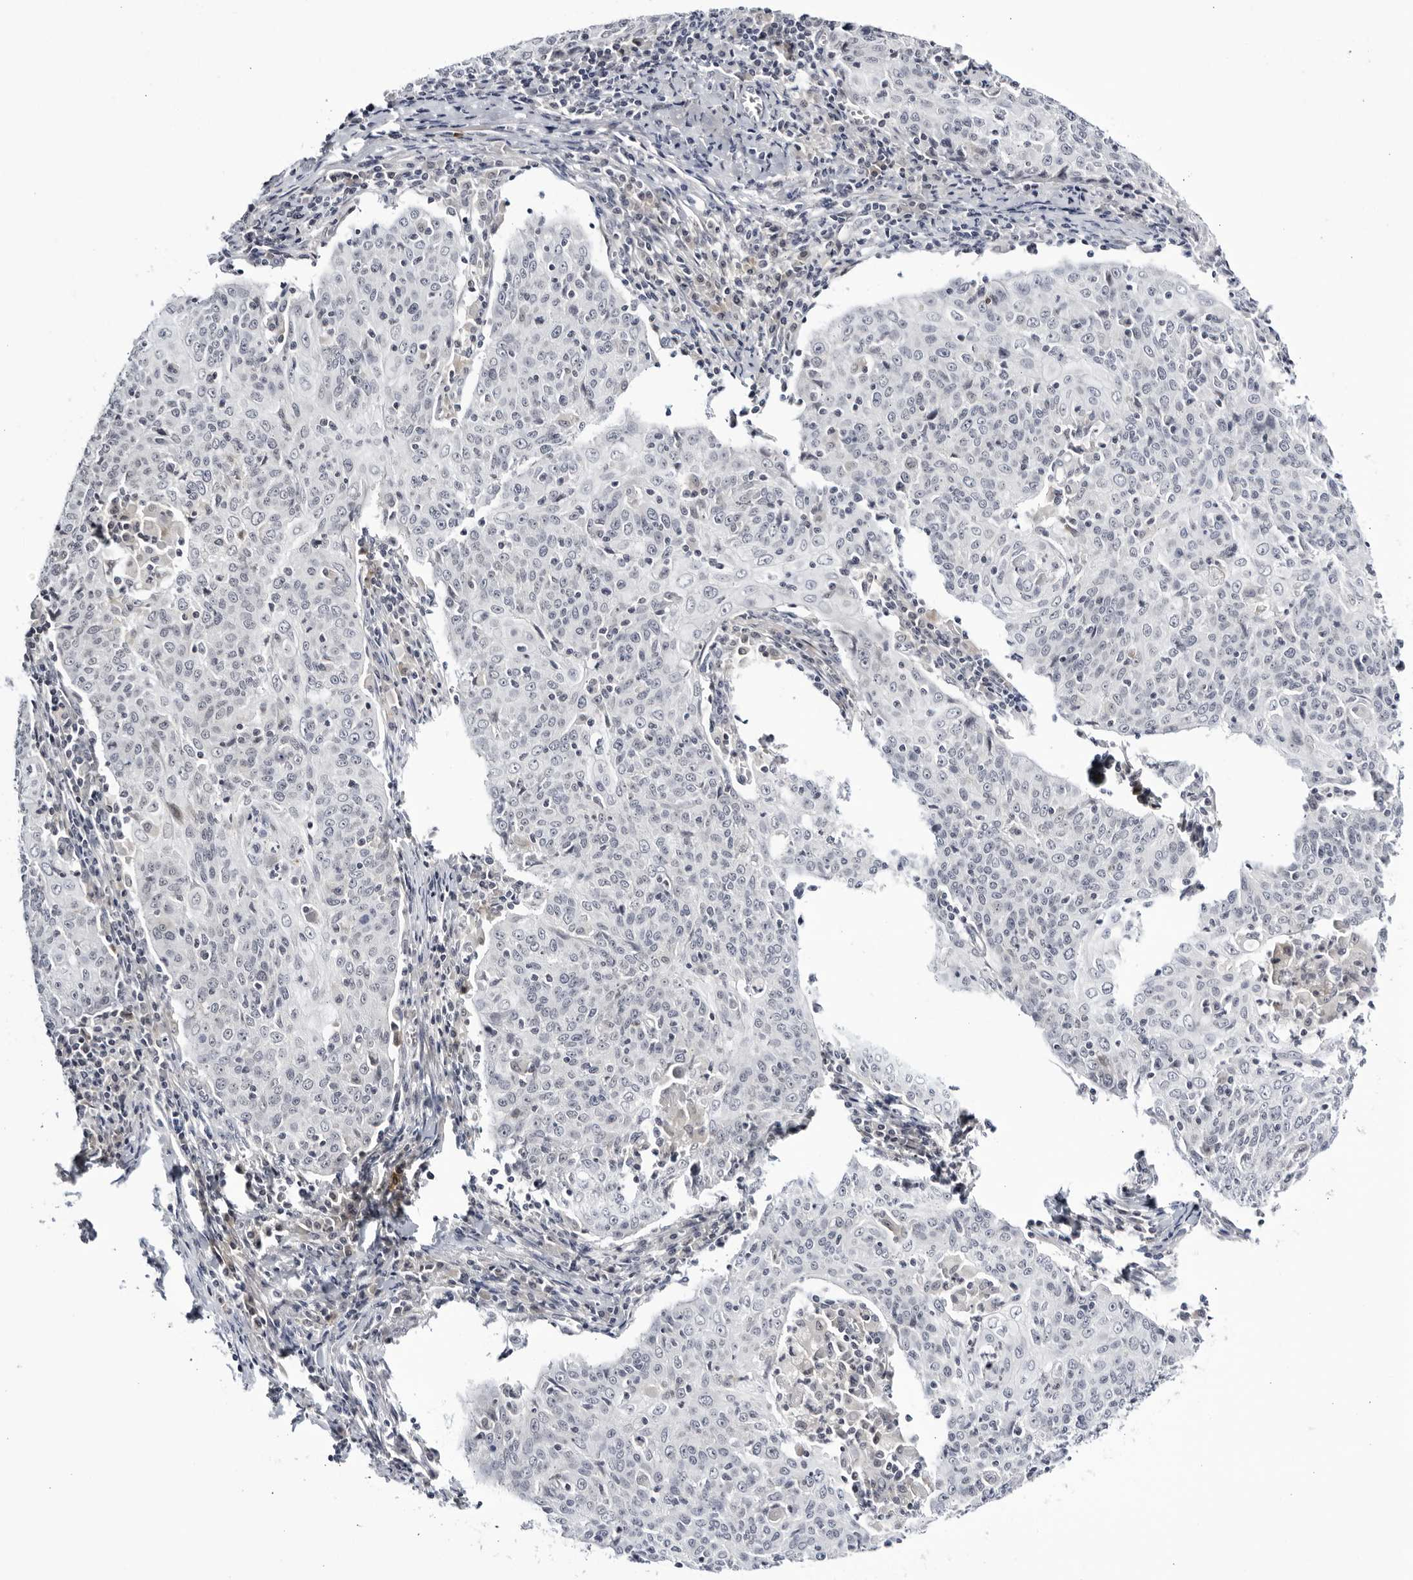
{"staining": {"intensity": "negative", "quantity": "none", "location": "none"}, "tissue": "cervical cancer", "cell_type": "Tumor cells", "image_type": "cancer", "snomed": [{"axis": "morphology", "description": "Squamous cell carcinoma, NOS"}, {"axis": "topography", "description": "Cervix"}], "caption": "The image displays no significant staining in tumor cells of cervical cancer. (DAB (3,3'-diaminobenzidine) immunohistochemistry with hematoxylin counter stain).", "gene": "CNBD1", "patient": {"sex": "female", "age": 48}}